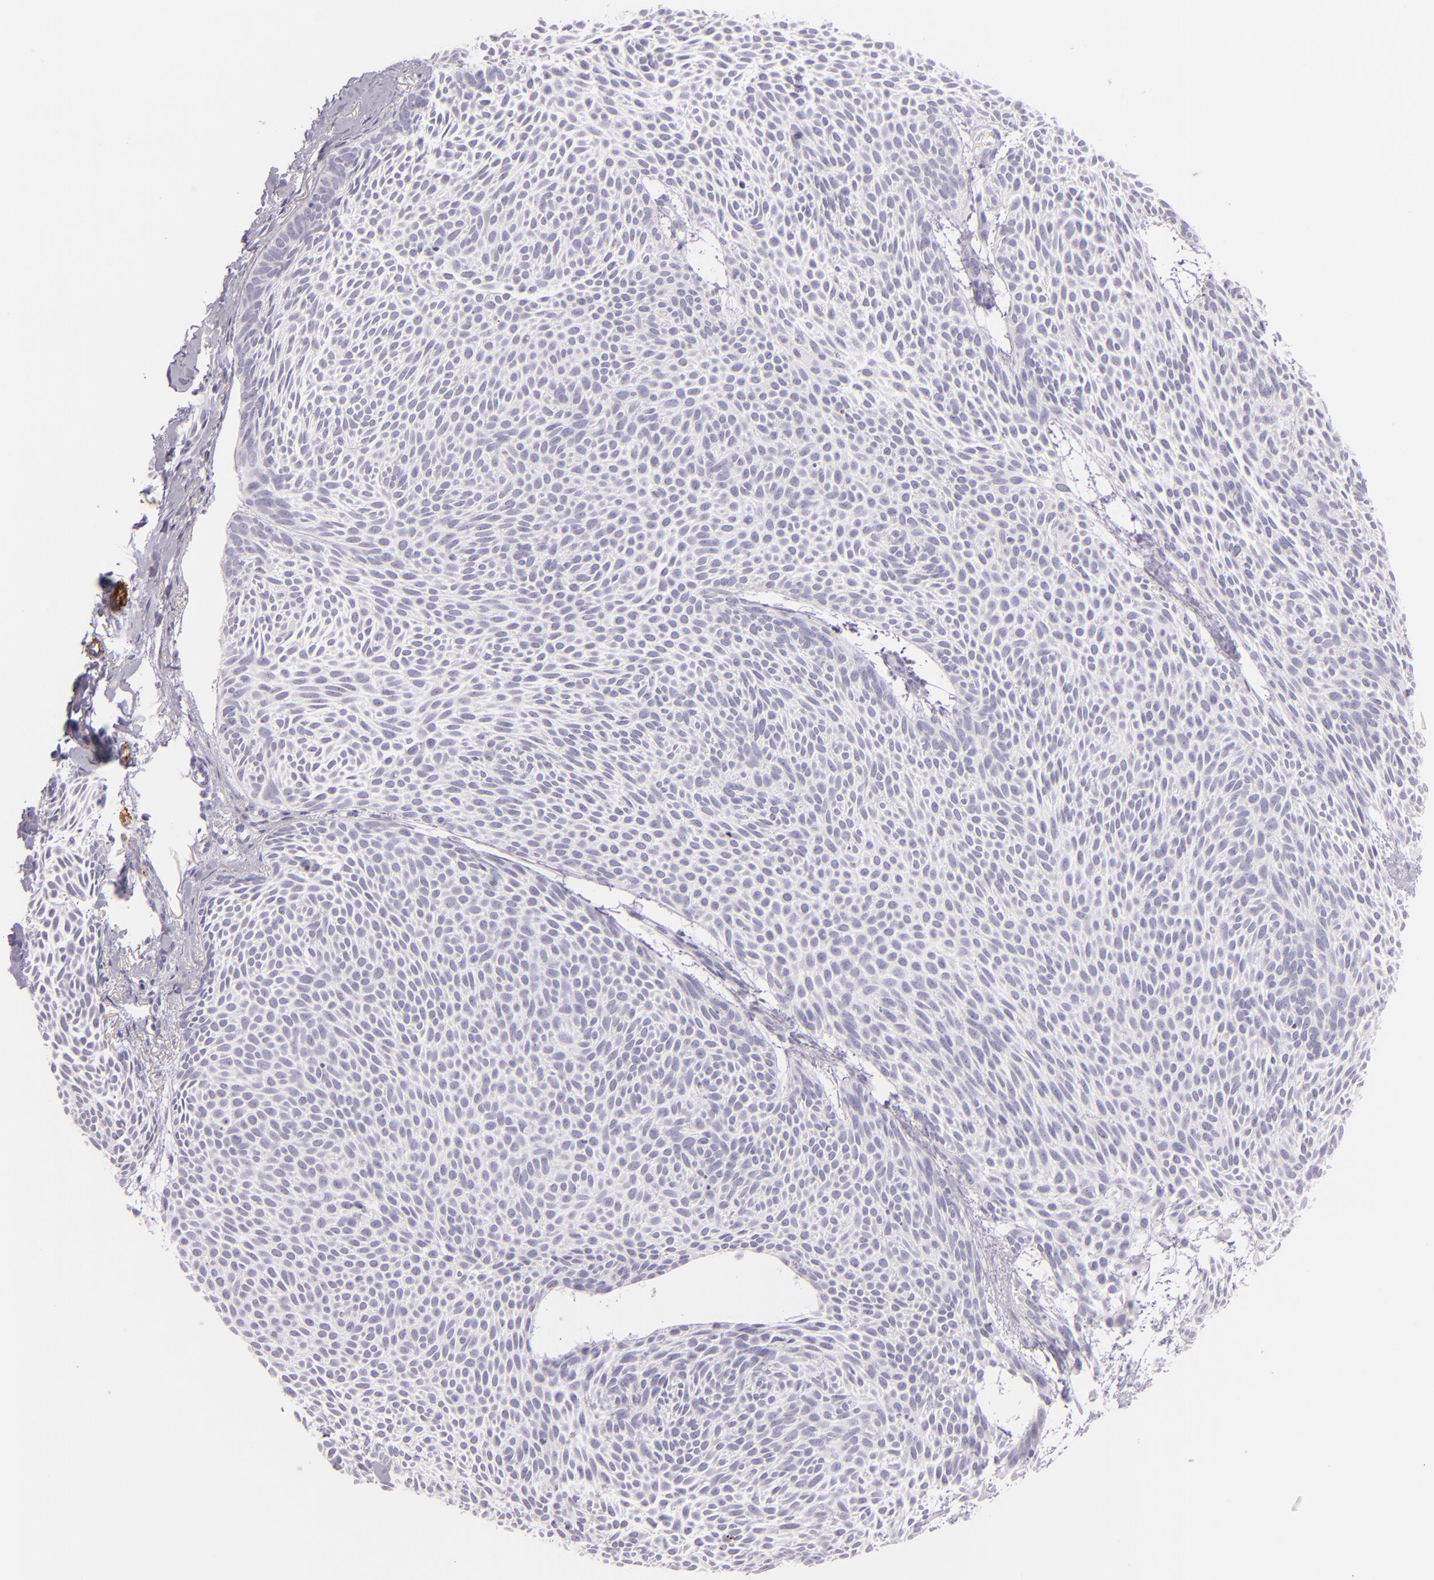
{"staining": {"intensity": "negative", "quantity": "none", "location": "none"}, "tissue": "skin cancer", "cell_type": "Tumor cells", "image_type": "cancer", "snomed": [{"axis": "morphology", "description": "Basal cell carcinoma"}, {"axis": "topography", "description": "Skin"}], "caption": "There is no significant expression in tumor cells of skin cancer (basal cell carcinoma).", "gene": "SELP", "patient": {"sex": "male", "age": 84}}